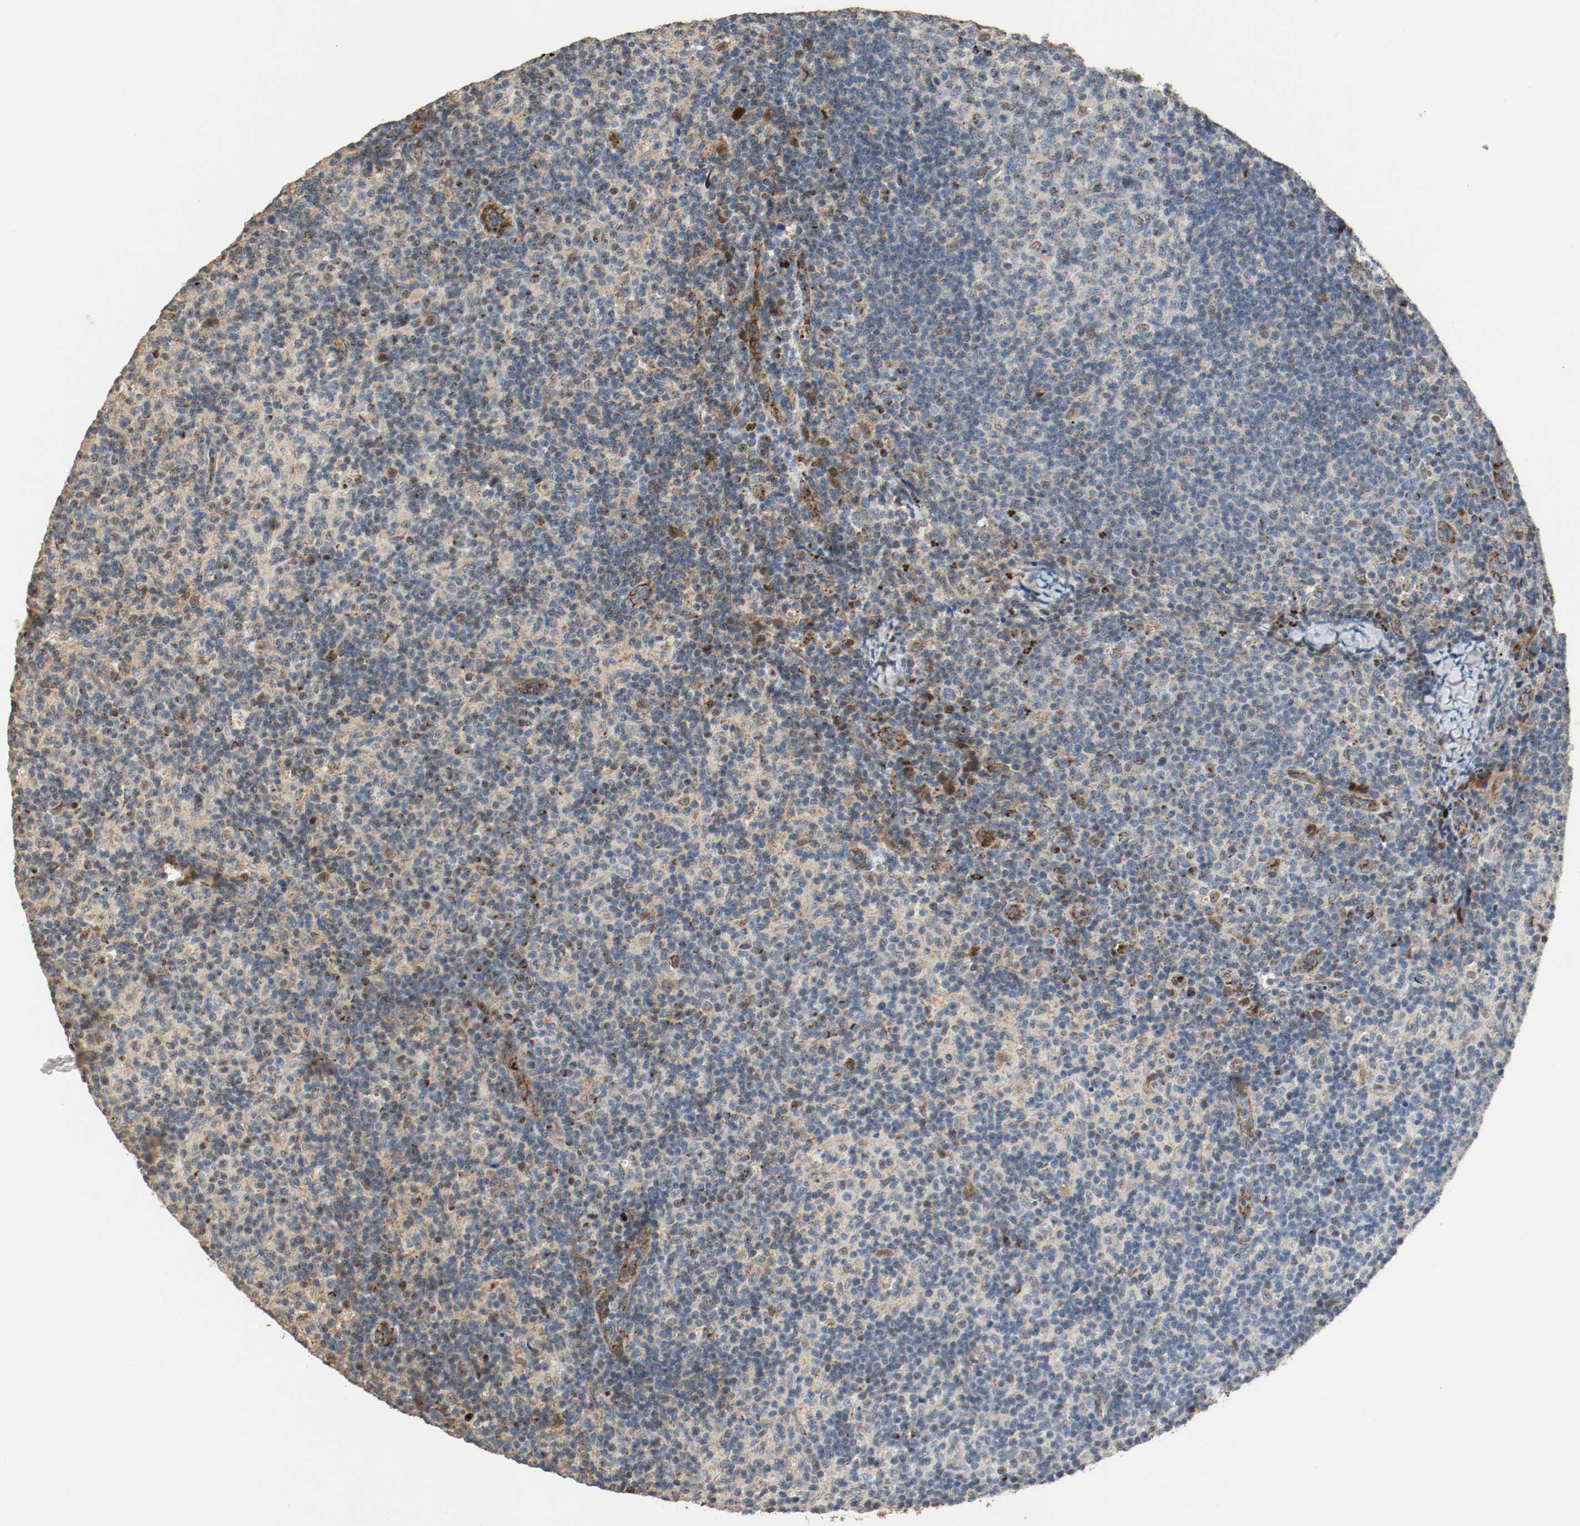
{"staining": {"intensity": "weak", "quantity": "25%-75%", "location": "nuclear"}, "tissue": "lymph node", "cell_type": "Germinal center cells", "image_type": "normal", "snomed": [{"axis": "morphology", "description": "Normal tissue, NOS"}, {"axis": "morphology", "description": "Inflammation, NOS"}, {"axis": "topography", "description": "Lymph node"}], "caption": "This photomicrograph displays normal lymph node stained with IHC to label a protein in brown. The nuclear of germinal center cells show weak positivity for the protein. Nuclei are counter-stained blue.", "gene": "ALDH4A1", "patient": {"sex": "male", "age": 55}}